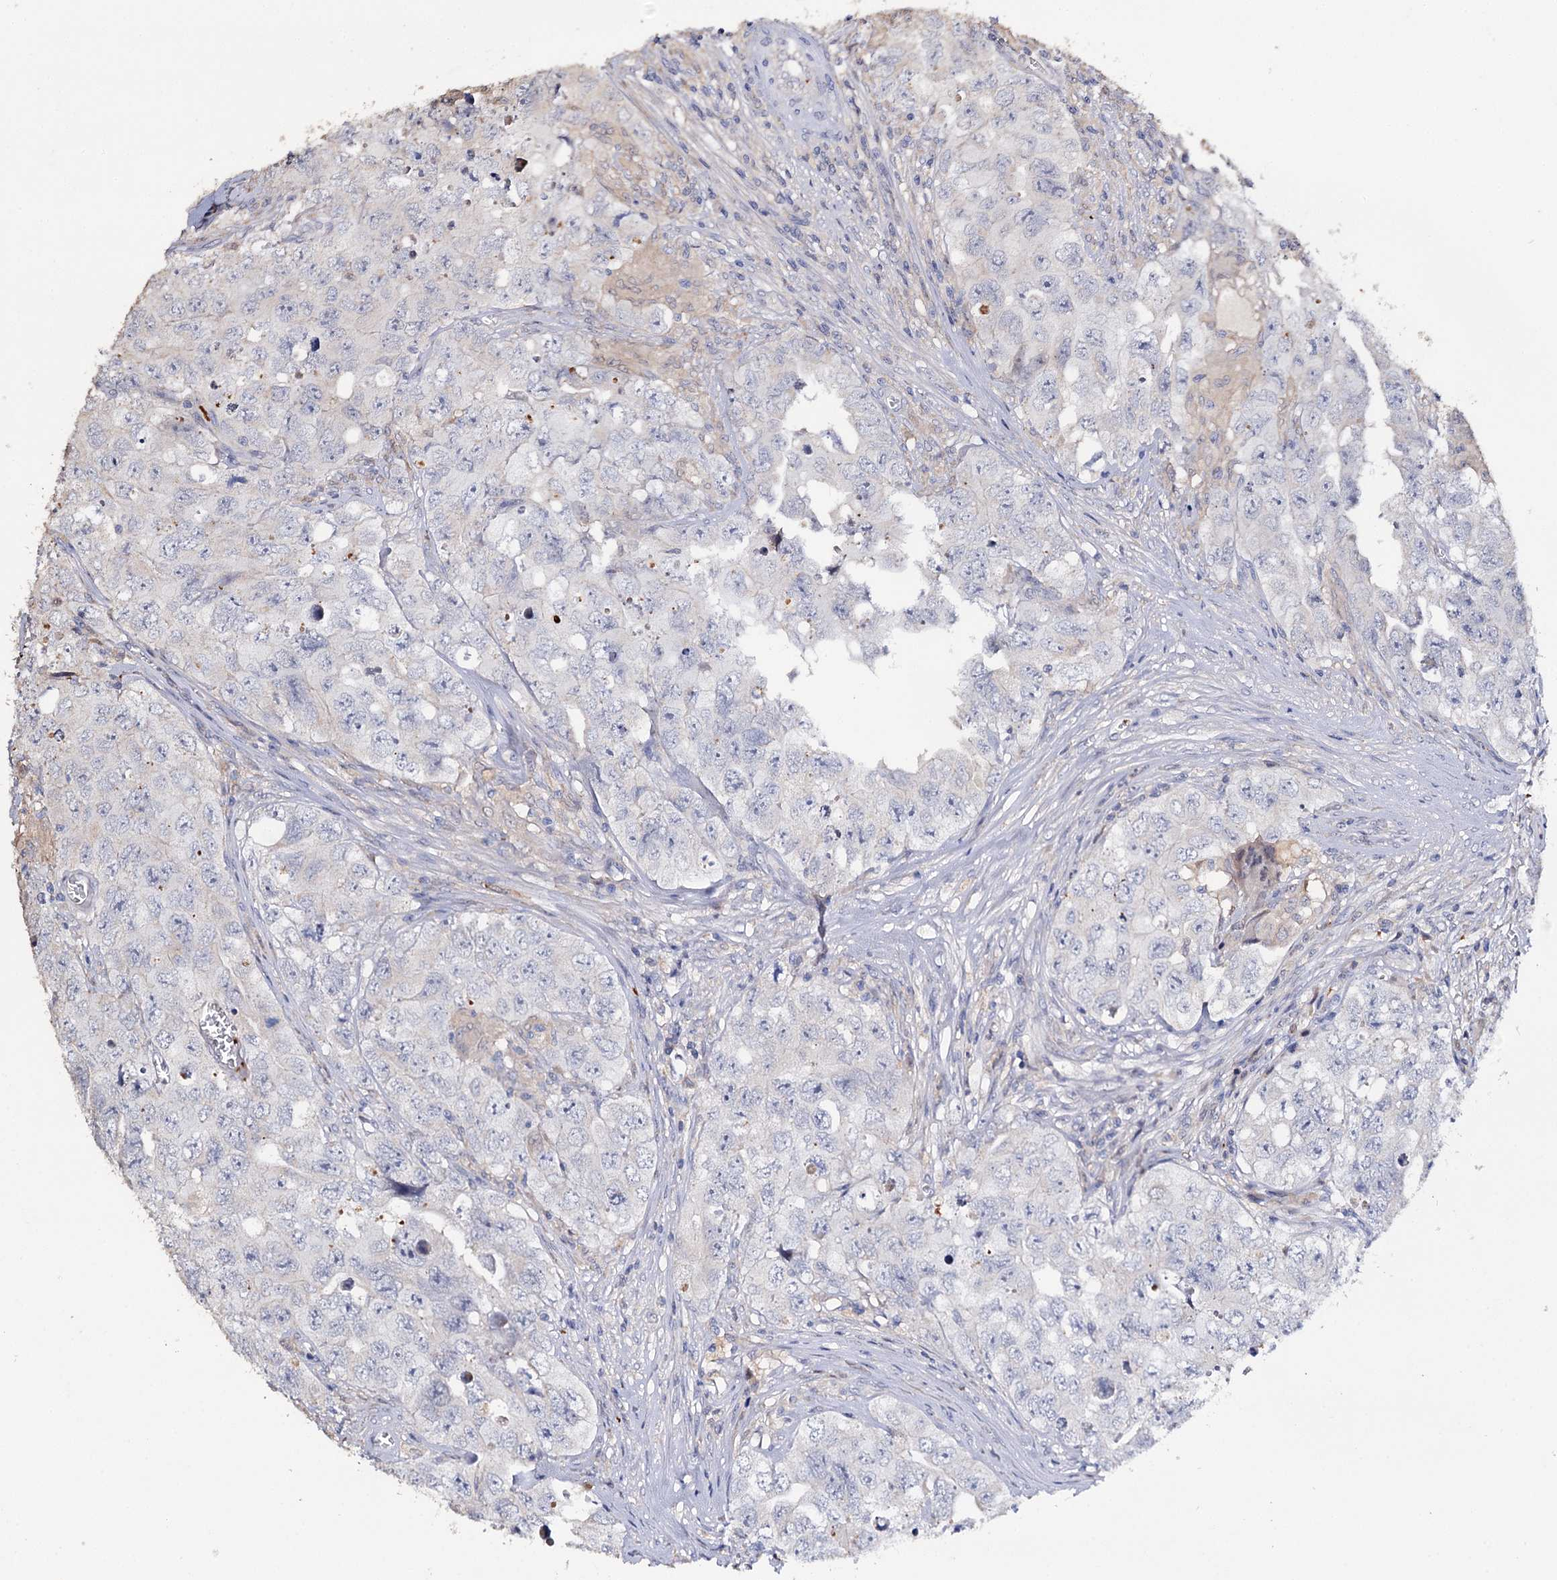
{"staining": {"intensity": "negative", "quantity": "none", "location": "none"}, "tissue": "testis cancer", "cell_type": "Tumor cells", "image_type": "cancer", "snomed": [{"axis": "morphology", "description": "Seminoma, NOS"}, {"axis": "morphology", "description": "Carcinoma, Embryonal, NOS"}, {"axis": "topography", "description": "Testis"}], "caption": "Human testis cancer (seminoma) stained for a protein using immunohistochemistry exhibits no positivity in tumor cells.", "gene": "DNAH6", "patient": {"sex": "male", "age": 43}}